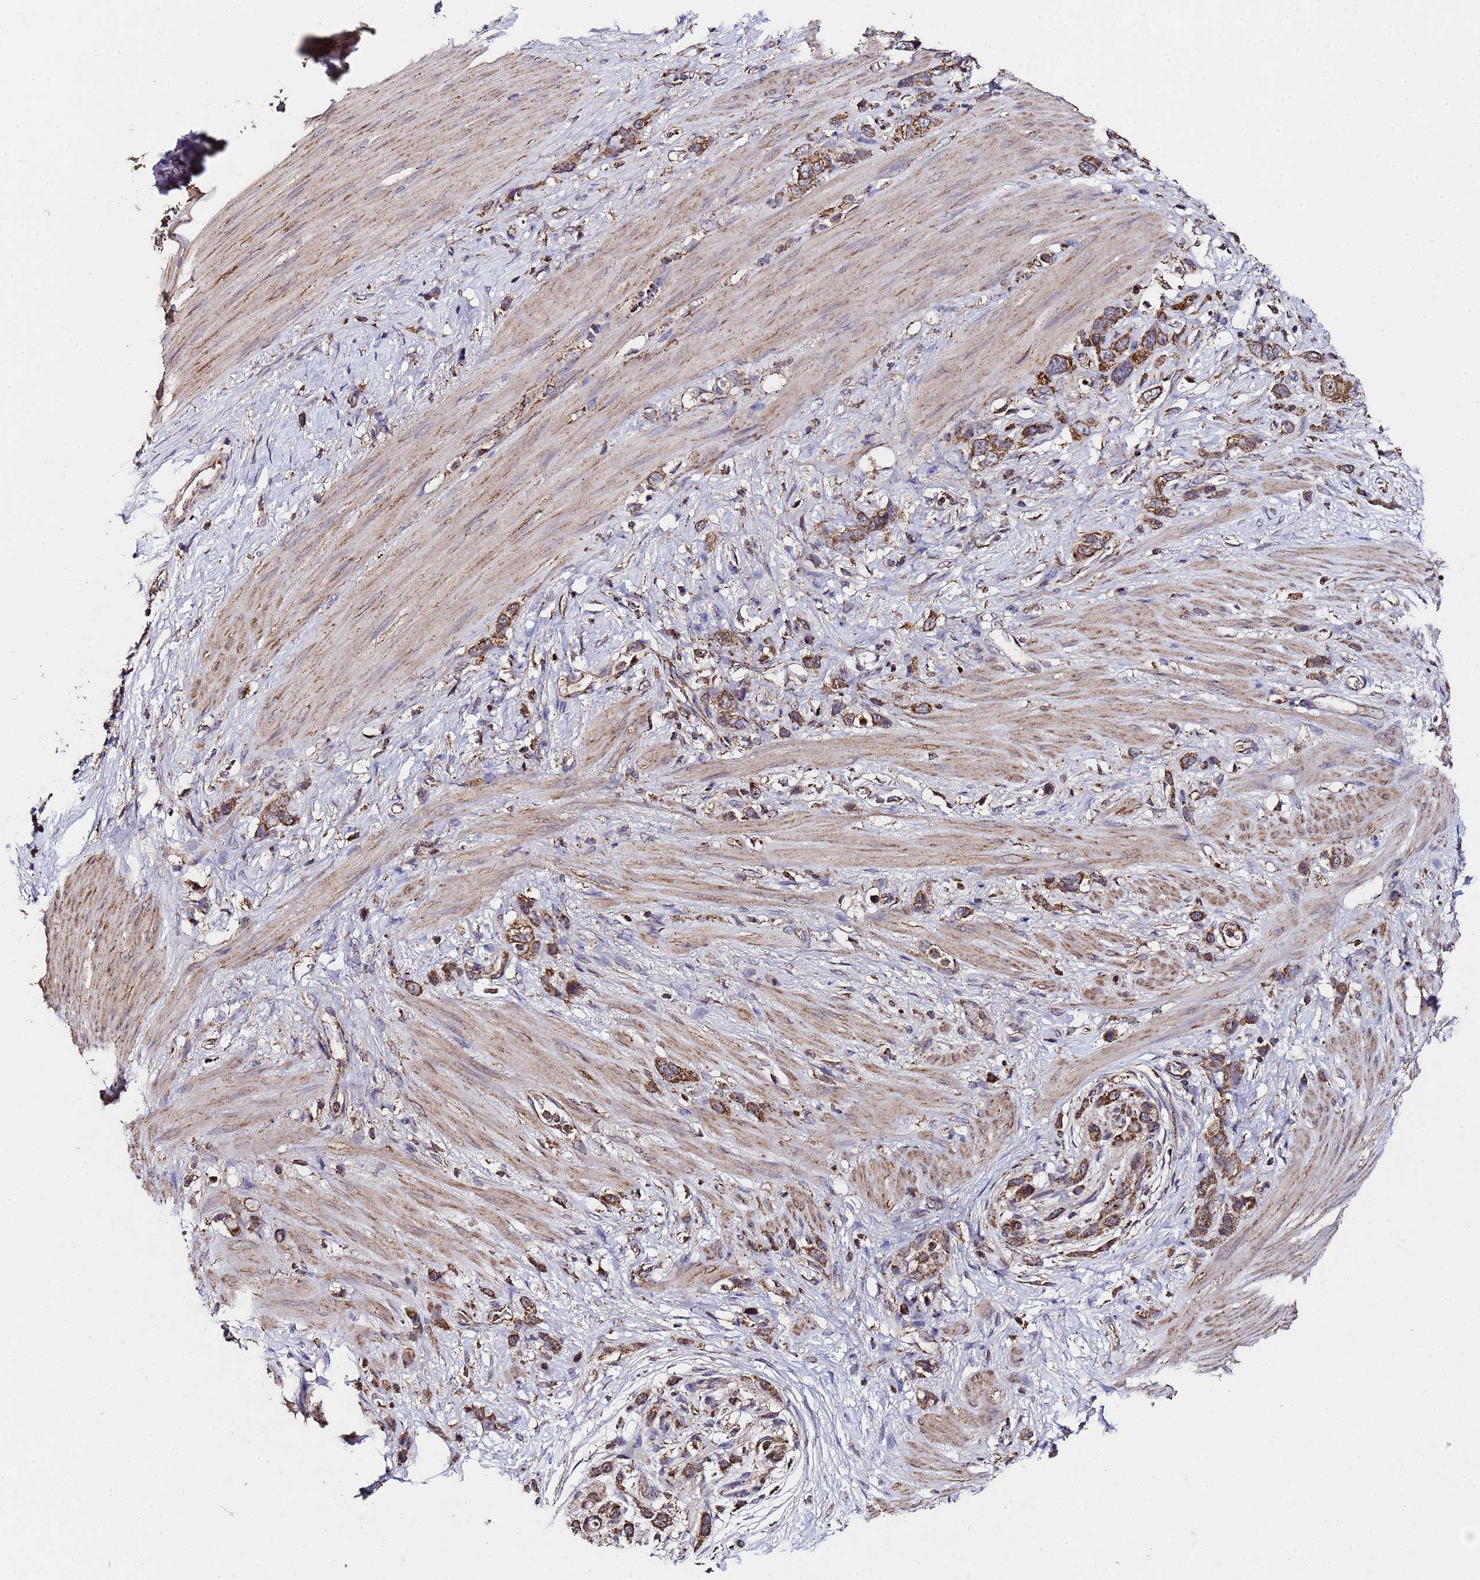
{"staining": {"intensity": "strong", "quantity": ">75%", "location": "cytoplasmic/membranous"}, "tissue": "stomach cancer", "cell_type": "Tumor cells", "image_type": "cancer", "snomed": [{"axis": "morphology", "description": "Adenocarcinoma, NOS"}, {"axis": "morphology", "description": "Adenocarcinoma, High grade"}, {"axis": "topography", "description": "Stomach, upper"}, {"axis": "topography", "description": "Stomach, lower"}], "caption": "About >75% of tumor cells in stomach high-grade adenocarcinoma reveal strong cytoplasmic/membranous protein staining as visualized by brown immunohistochemical staining.", "gene": "HSPBAP1", "patient": {"sex": "female", "age": 65}}